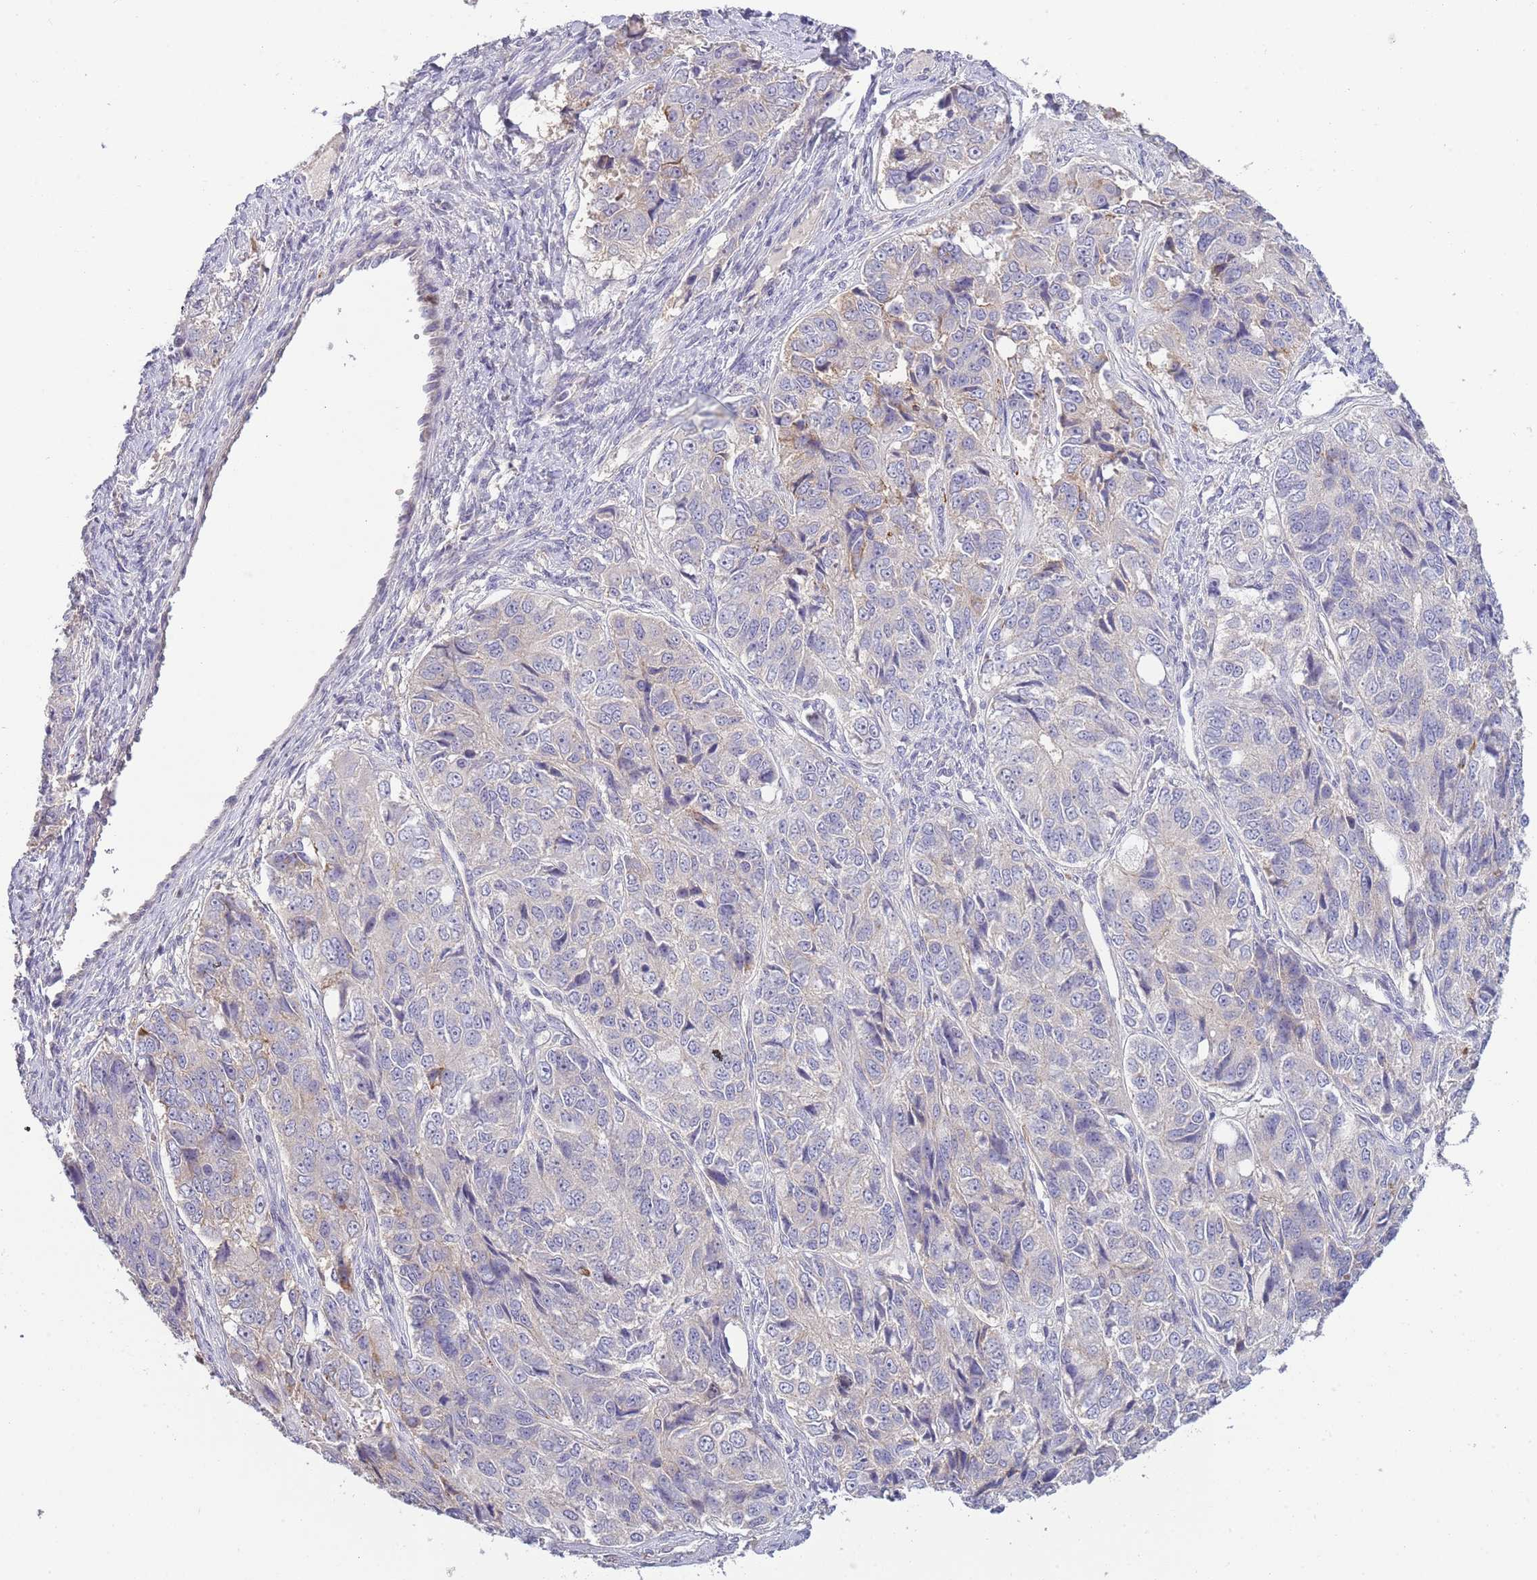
{"staining": {"intensity": "negative", "quantity": "none", "location": "none"}, "tissue": "ovarian cancer", "cell_type": "Tumor cells", "image_type": "cancer", "snomed": [{"axis": "morphology", "description": "Carcinoma, endometroid"}, {"axis": "topography", "description": "Ovary"}], "caption": "Photomicrograph shows no protein expression in tumor cells of endometroid carcinoma (ovarian) tissue. (Immunohistochemistry (ihc), brightfield microscopy, high magnification).", "gene": "PIMREG", "patient": {"sex": "female", "age": 51}}